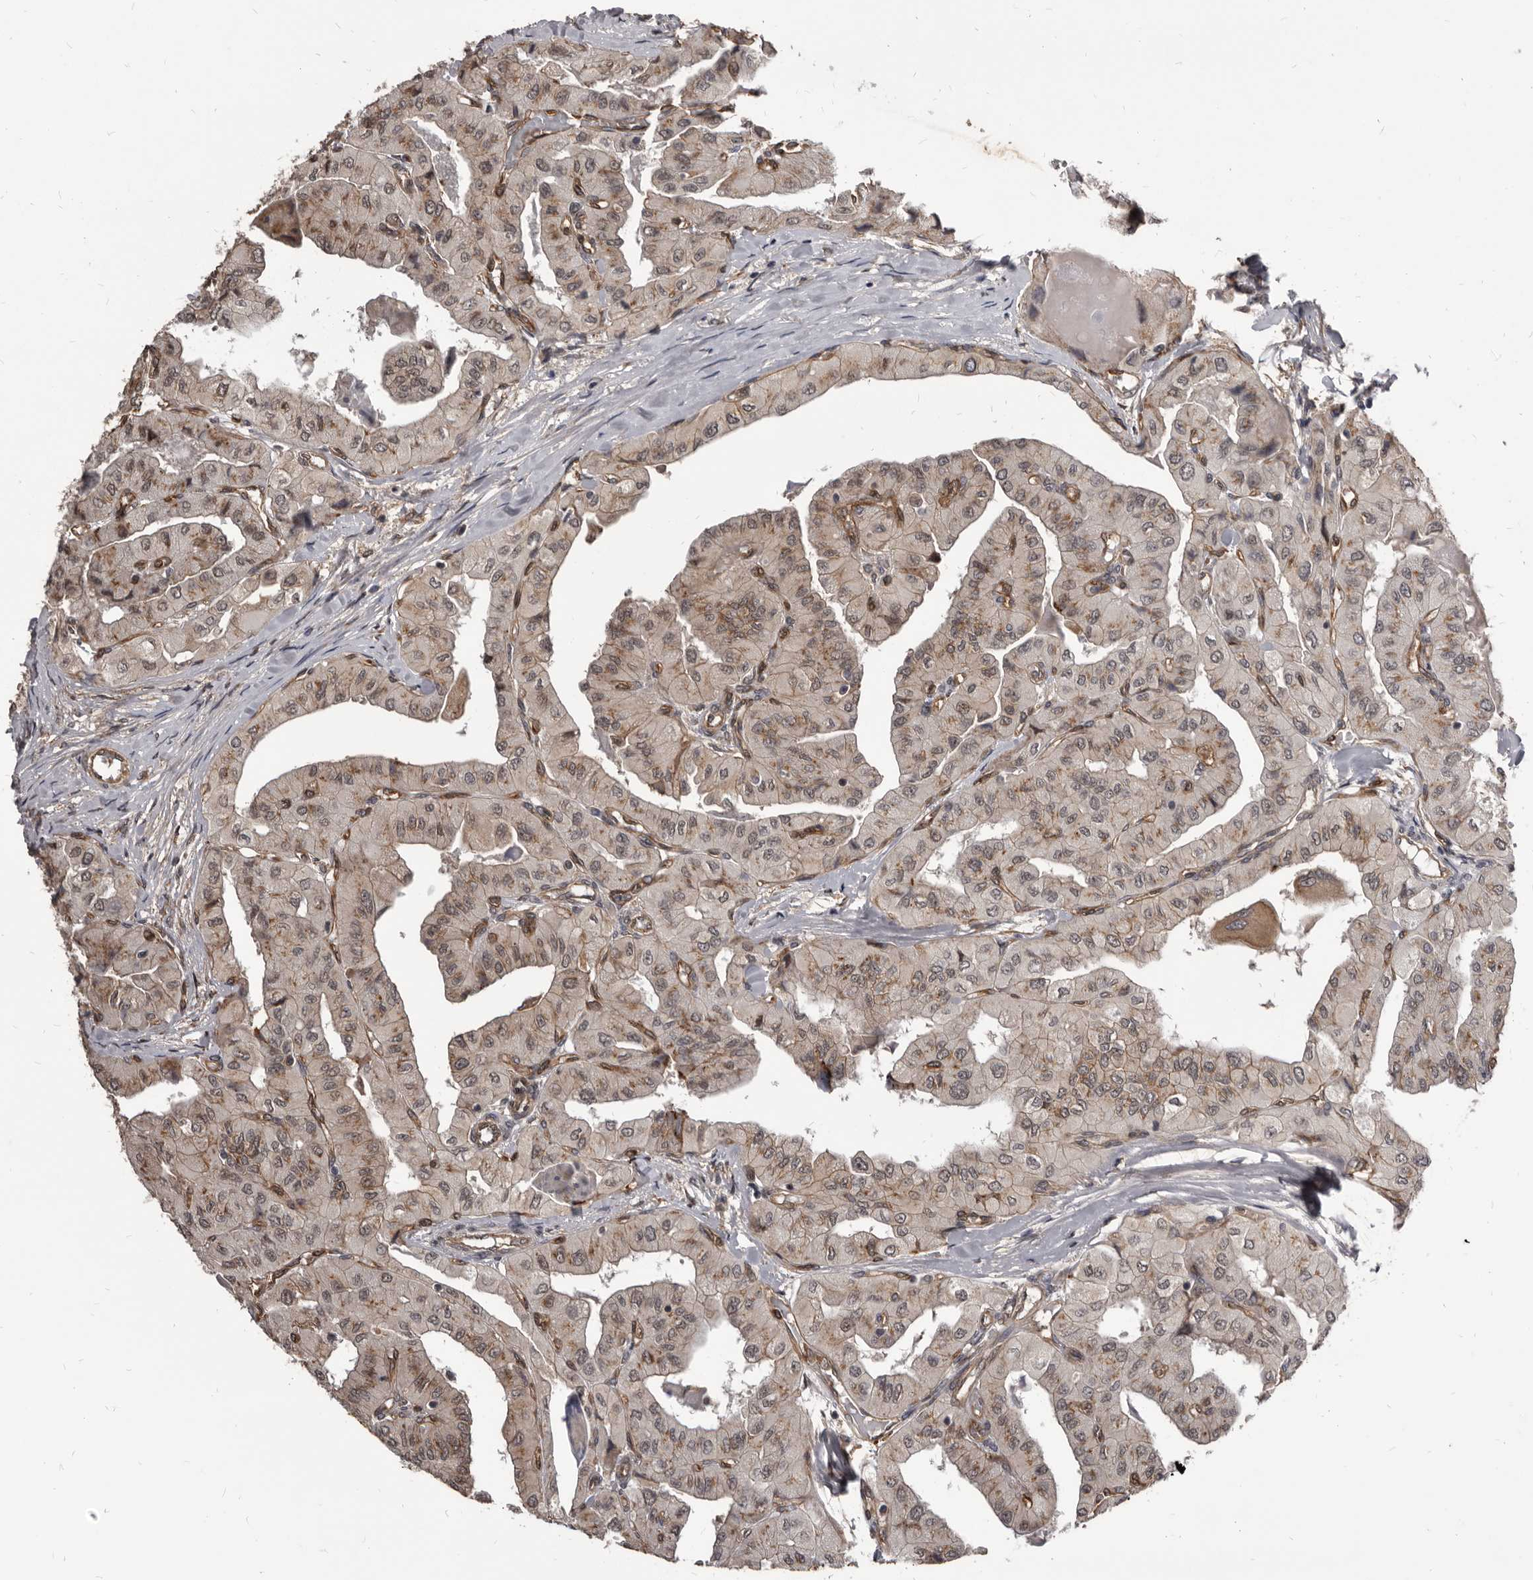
{"staining": {"intensity": "weak", "quantity": ">75%", "location": "cytoplasmic/membranous,nuclear"}, "tissue": "thyroid cancer", "cell_type": "Tumor cells", "image_type": "cancer", "snomed": [{"axis": "morphology", "description": "Papillary adenocarcinoma, NOS"}, {"axis": "topography", "description": "Thyroid gland"}], "caption": "A brown stain highlights weak cytoplasmic/membranous and nuclear positivity of a protein in thyroid cancer tumor cells.", "gene": "ADAMTS20", "patient": {"sex": "female", "age": 59}}